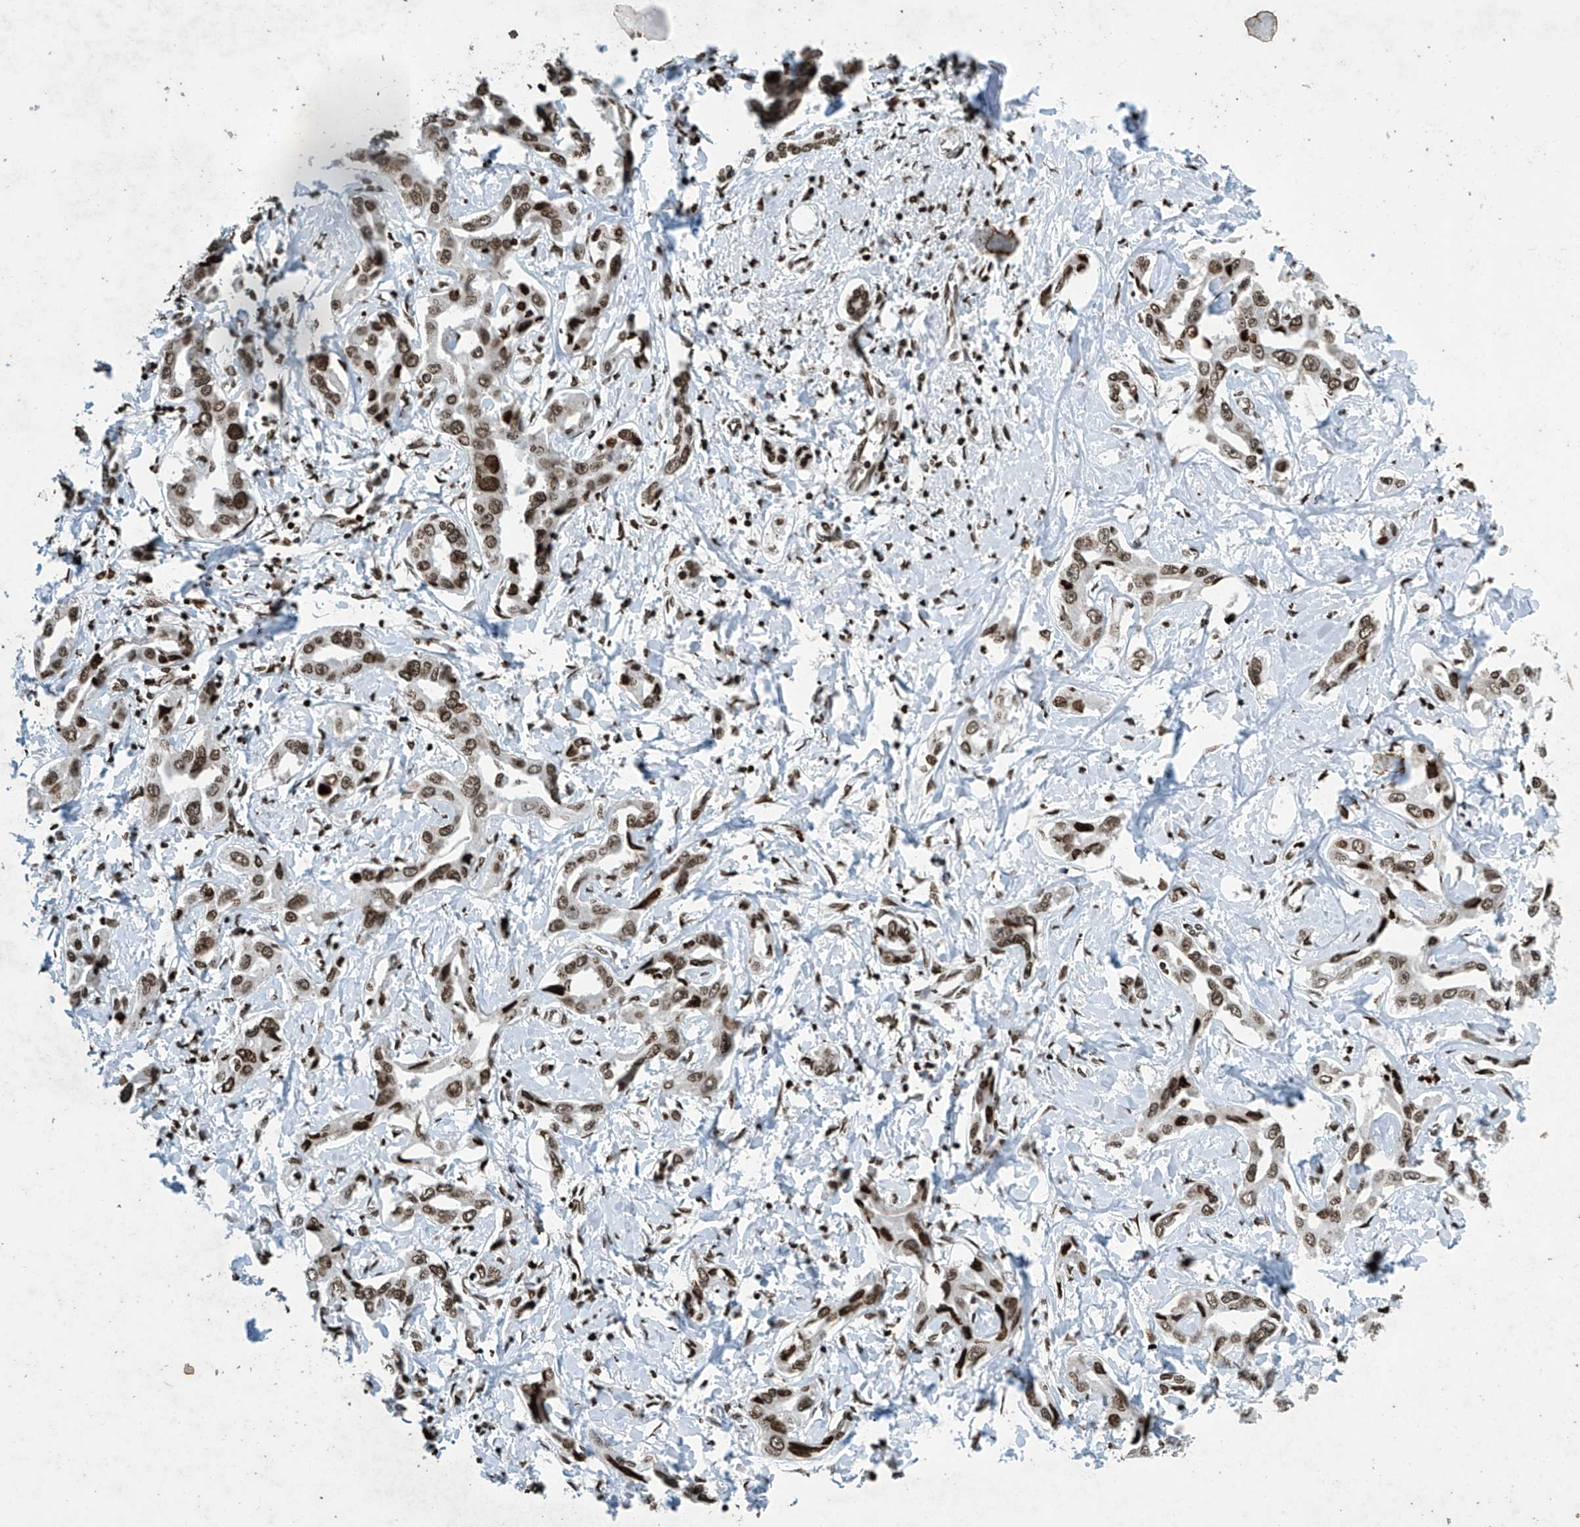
{"staining": {"intensity": "moderate", "quantity": ">75%", "location": "nuclear"}, "tissue": "liver cancer", "cell_type": "Tumor cells", "image_type": "cancer", "snomed": [{"axis": "morphology", "description": "Cholangiocarcinoma"}, {"axis": "topography", "description": "Liver"}], "caption": "This photomicrograph exhibits immunohistochemistry (IHC) staining of human liver cancer (cholangiocarcinoma), with medium moderate nuclear expression in about >75% of tumor cells.", "gene": "H4C16", "patient": {"sex": "male", "age": 59}}